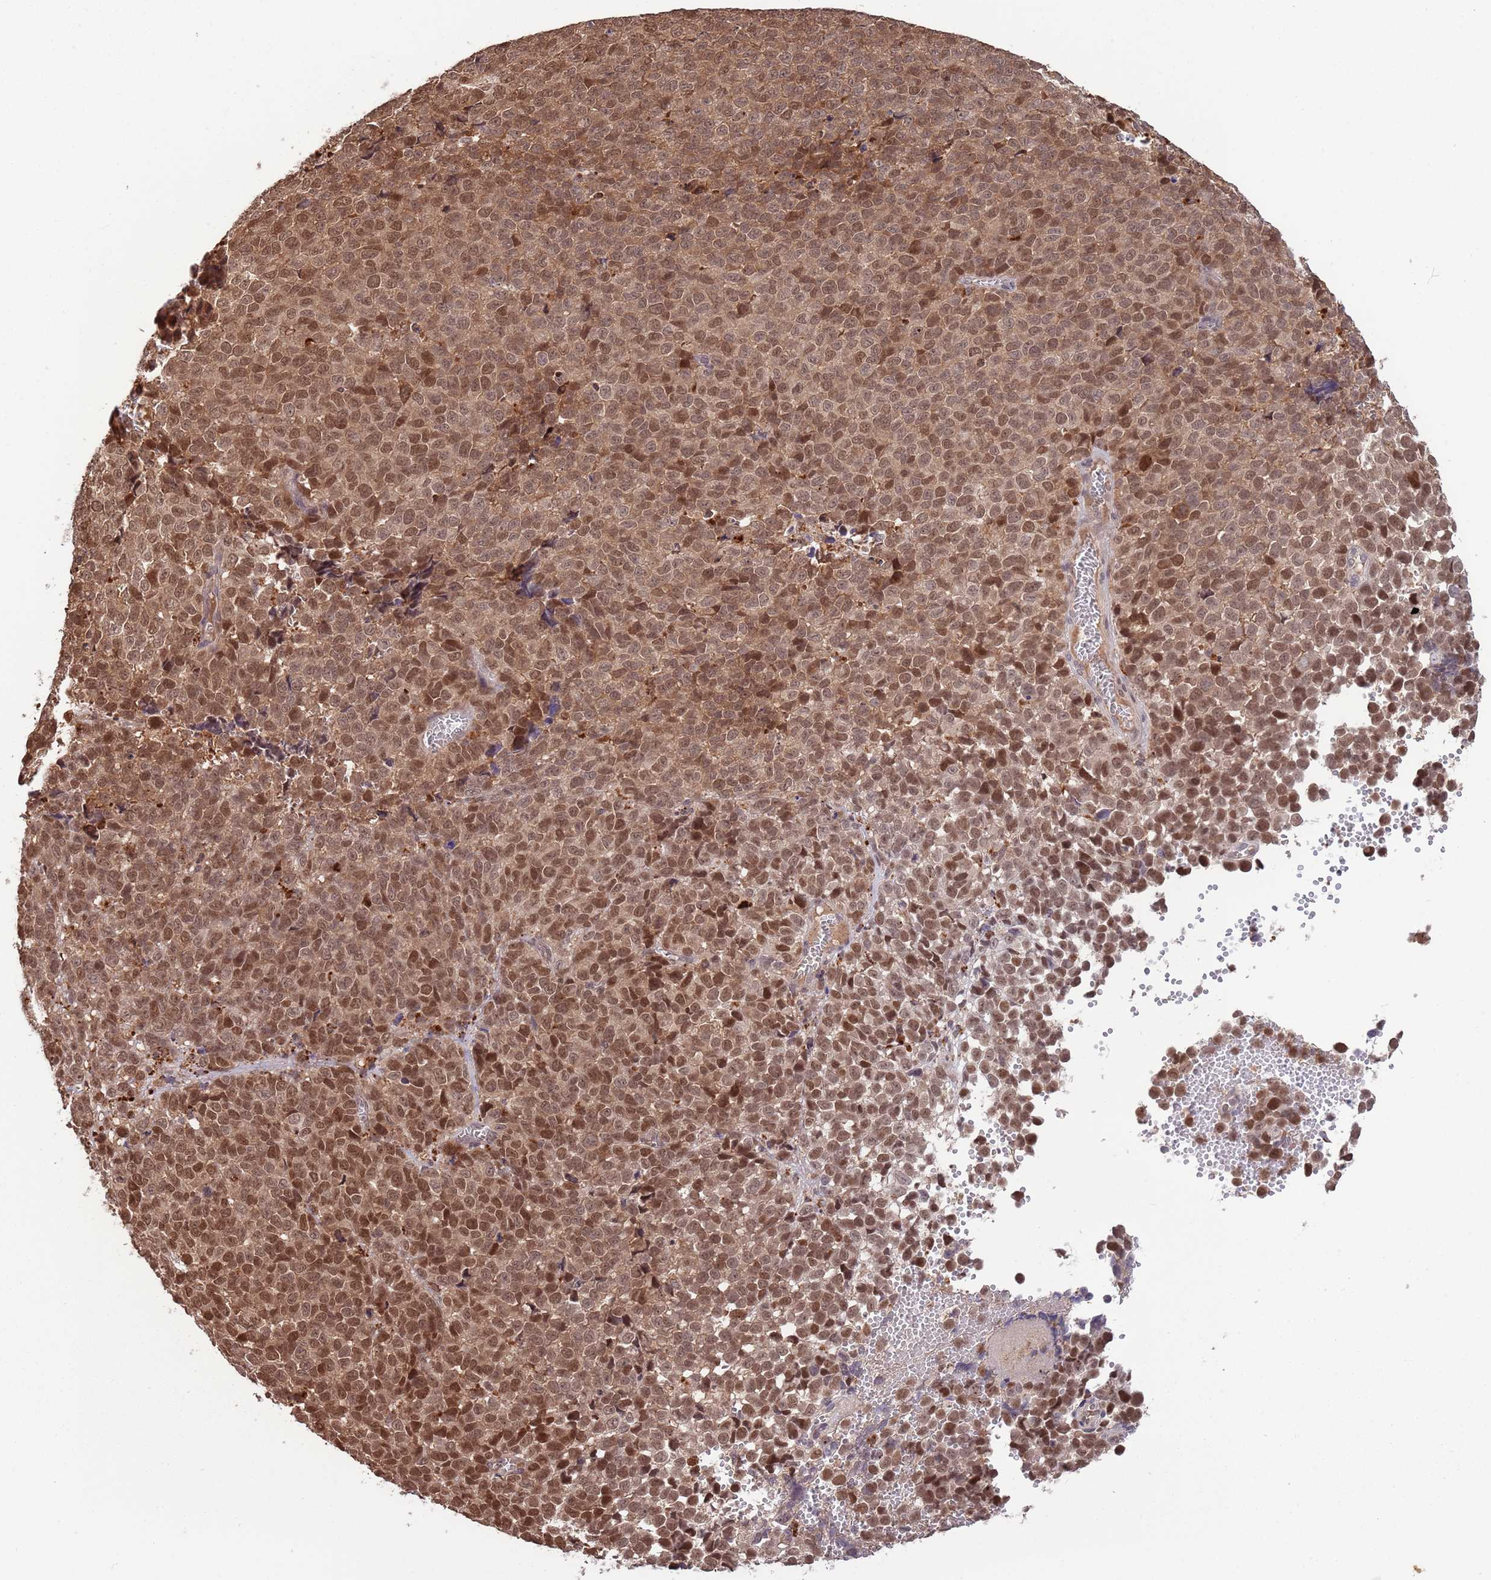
{"staining": {"intensity": "moderate", "quantity": ">75%", "location": "cytoplasmic/membranous,nuclear"}, "tissue": "melanoma", "cell_type": "Tumor cells", "image_type": "cancer", "snomed": [{"axis": "morphology", "description": "Malignant melanoma, NOS"}, {"axis": "topography", "description": "Nose, NOS"}], "caption": "An image of melanoma stained for a protein reveals moderate cytoplasmic/membranous and nuclear brown staining in tumor cells.", "gene": "SALL1", "patient": {"sex": "female", "age": 48}}